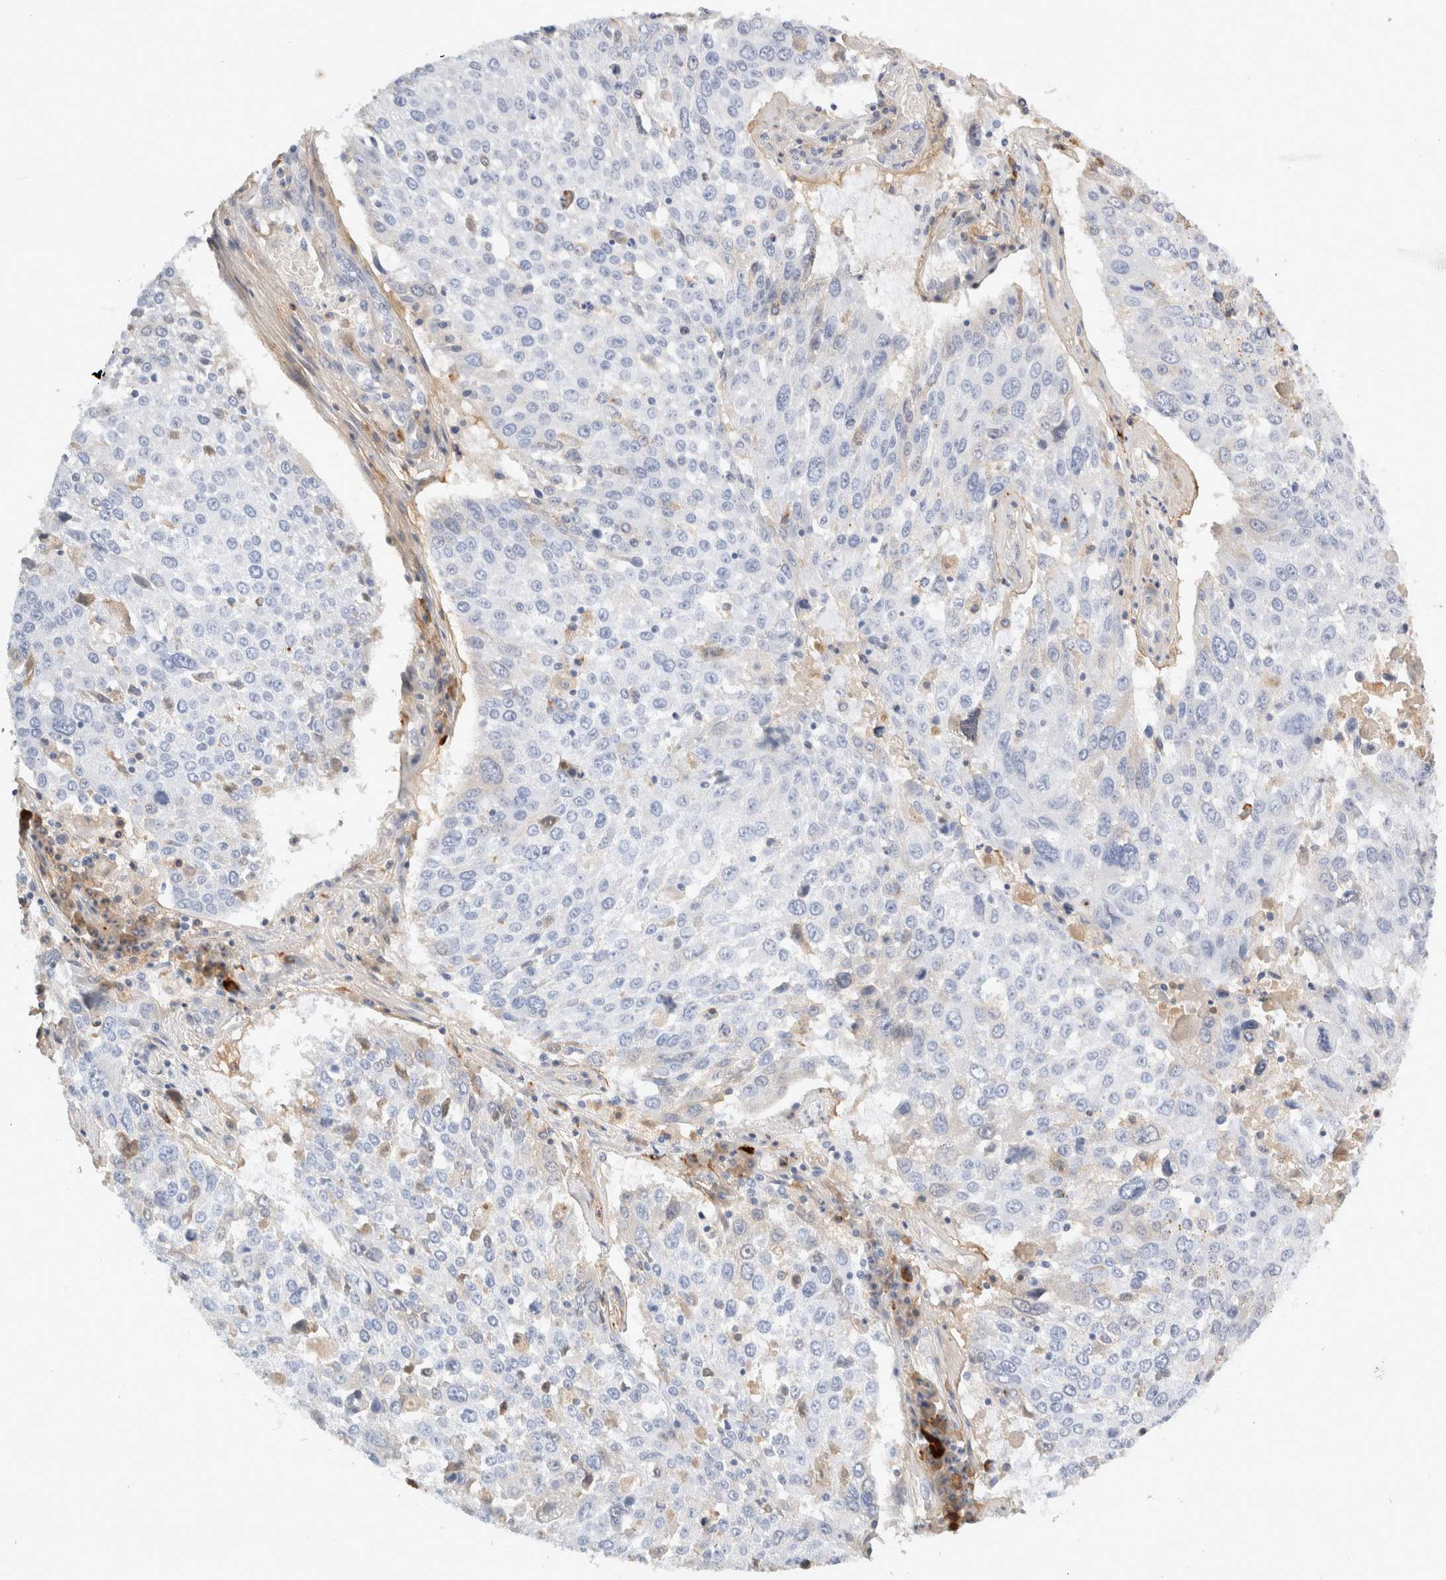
{"staining": {"intensity": "negative", "quantity": "none", "location": "none"}, "tissue": "lung cancer", "cell_type": "Tumor cells", "image_type": "cancer", "snomed": [{"axis": "morphology", "description": "Squamous cell carcinoma, NOS"}, {"axis": "topography", "description": "Lung"}], "caption": "The image demonstrates no staining of tumor cells in lung cancer (squamous cell carcinoma).", "gene": "FGL2", "patient": {"sex": "male", "age": 65}}